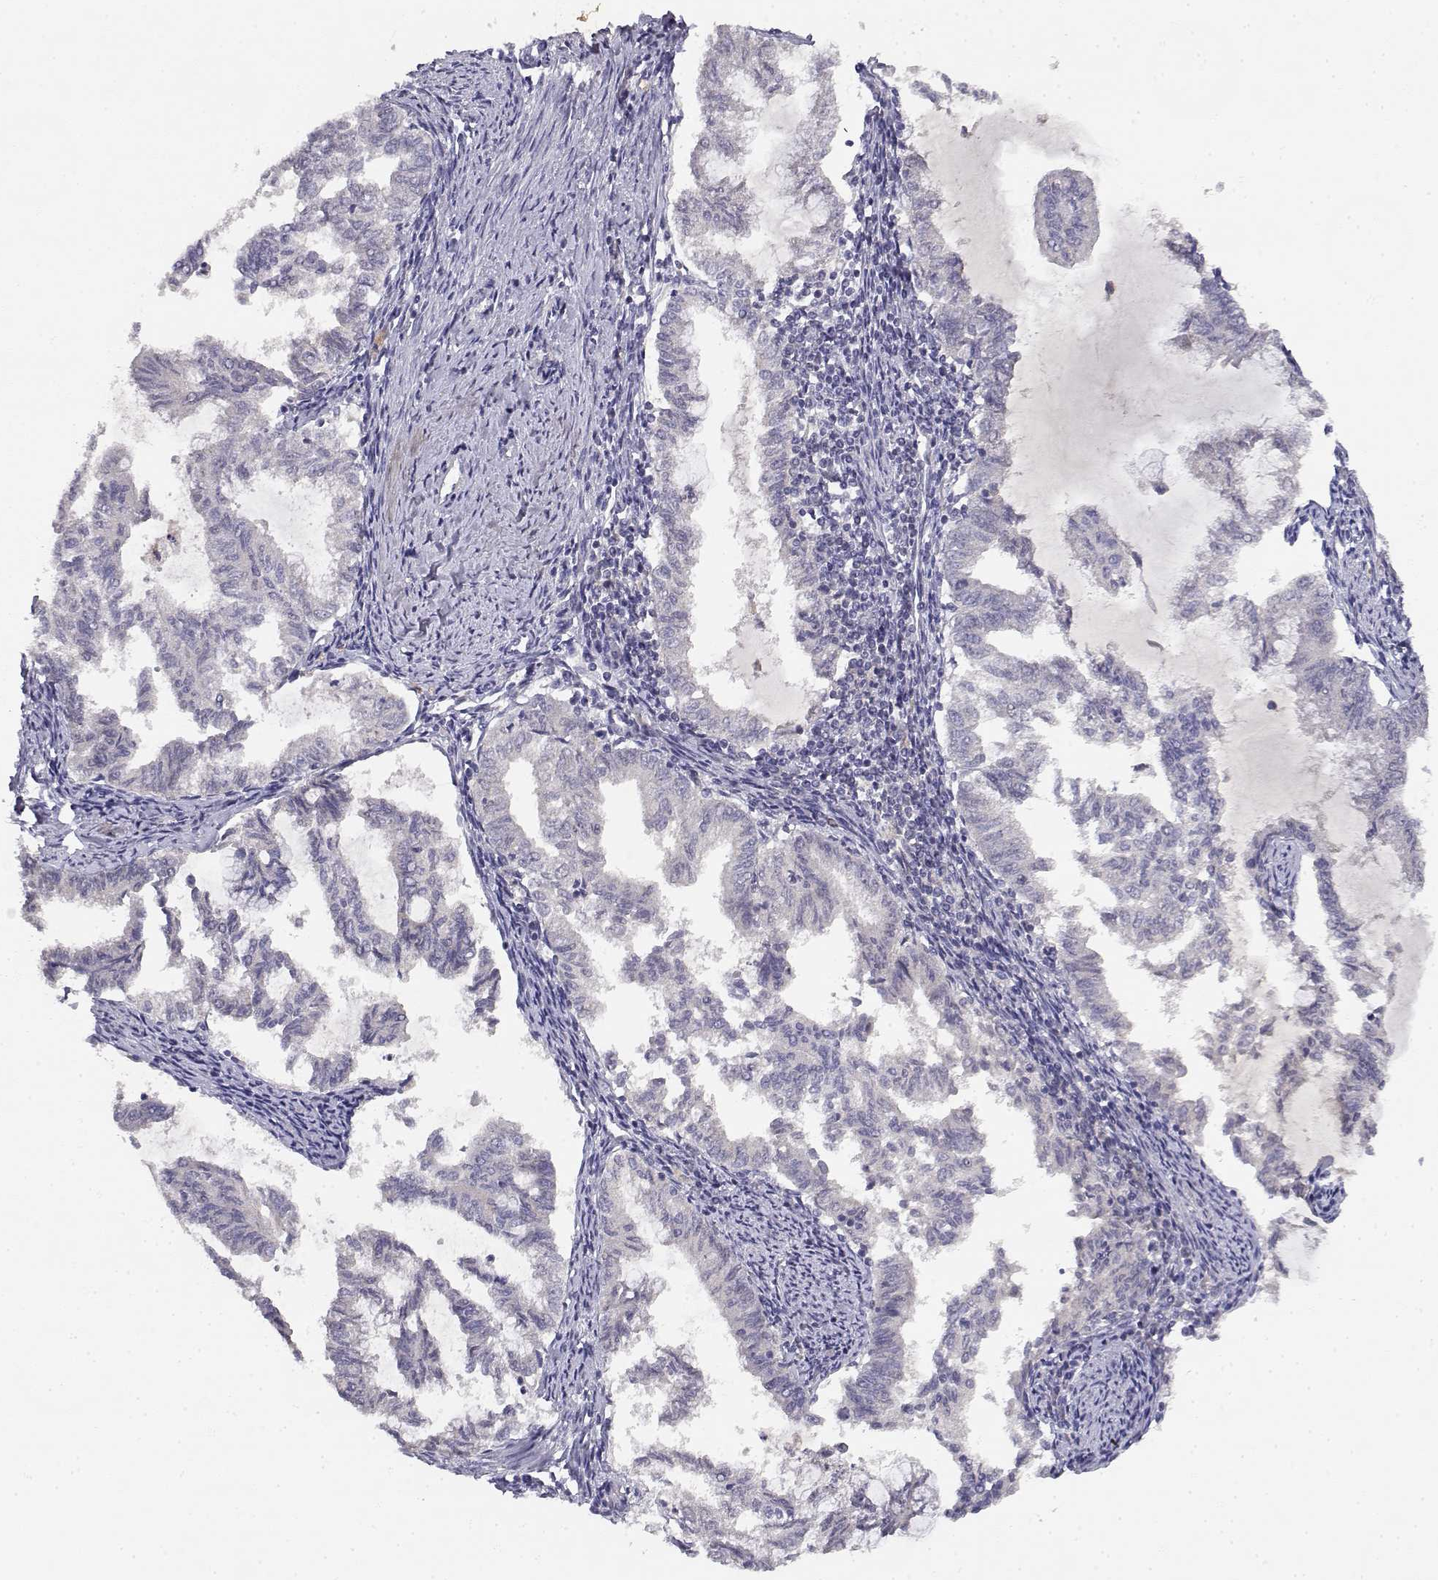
{"staining": {"intensity": "negative", "quantity": "none", "location": "none"}, "tissue": "endometrial cancer", "cell_type": "Tumor cells", "image_type": "cancer", "snomed": [{"axis": "morphology", "description": "Adenocarcinoma, NOS"}, {"axis": "topography", "description": "Endometrium"}], "caption": "Photomicrograph shows no protein staining in tumor cells of endometrial adenocarcinoma tissue.", "gene": "ADA", "patient": {"sex": "female", "age": 79}}